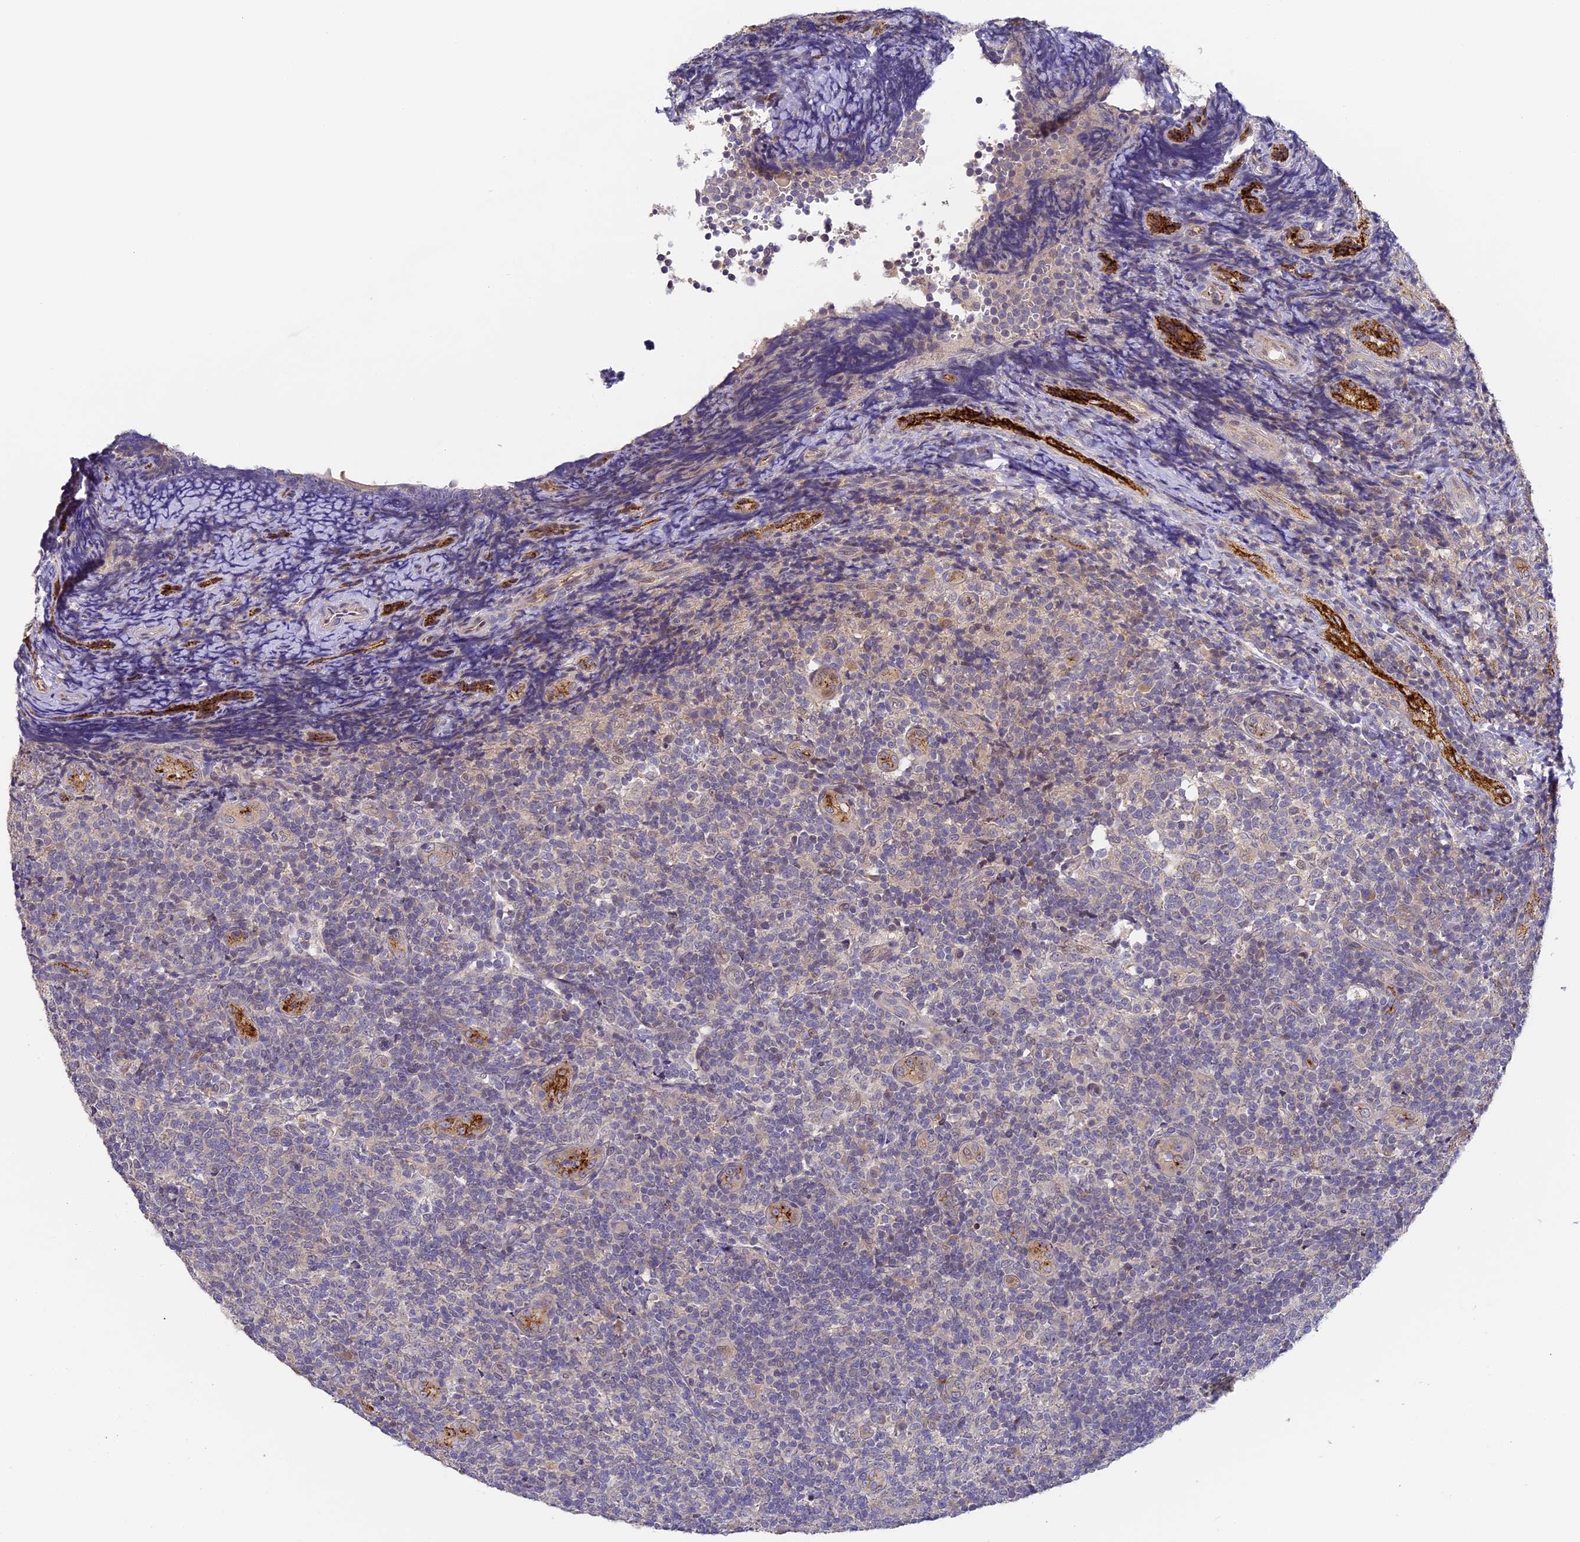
{"staining": {"intensity": "negative", "quantity": "none", "location": "none"}, "tissue": "tonsil", "cell_type": "Germinal center cells", "image_type": "normal", "snomed": [{"axis": "morphology", "description": "Normal tissue, NOS"}, {"axis": "topography", "description": "Tonsil"}], "caption": "IHC of benign tonsil reveals no staining in germinal center cells. Nuclei are stained in blue.", "gene": "DNAAF10", "patient": {"sex": "female", "age": 19}}